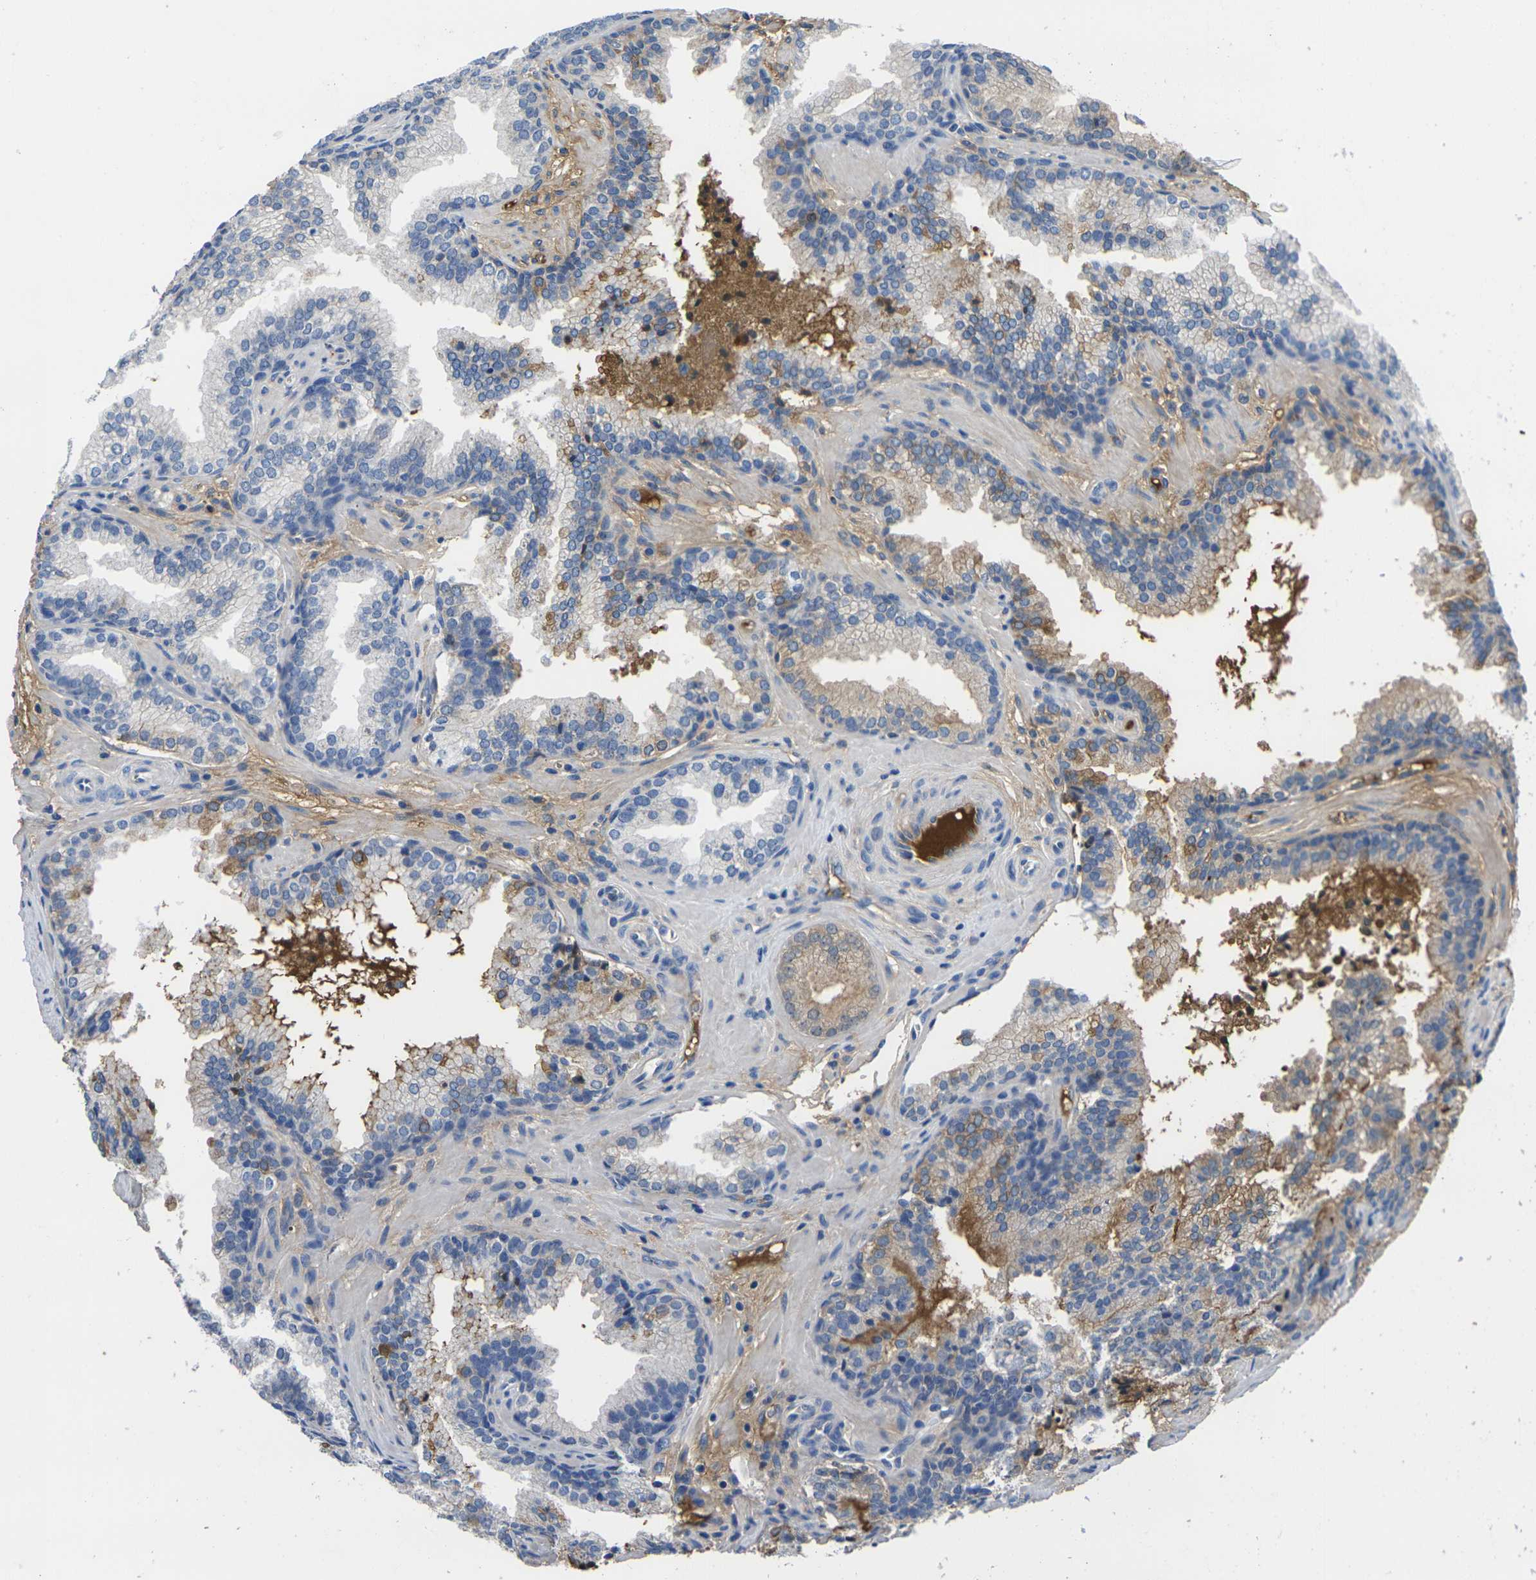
{"staining": {"intensity": "moderate", "quantity": "<25%", "location": "cytoplasmic/membranous"}, "tissue": "prostate cancer", "cell_type": "Tumor cells", "image_type": "cancer", "snomed": [{"axis": "morphology", "description": "Adenocarcinoma, Low grade"}, {"axis": "topography", "description": "Prostate"}], "caption": "Moderate cytoplasmic/membranous protein staining is appreciated in about <25% of tumor cells in prostate low-grade adenocarcinoma.", "gene": "GREM2", "patient": {"sex": "male", "age": 60}}